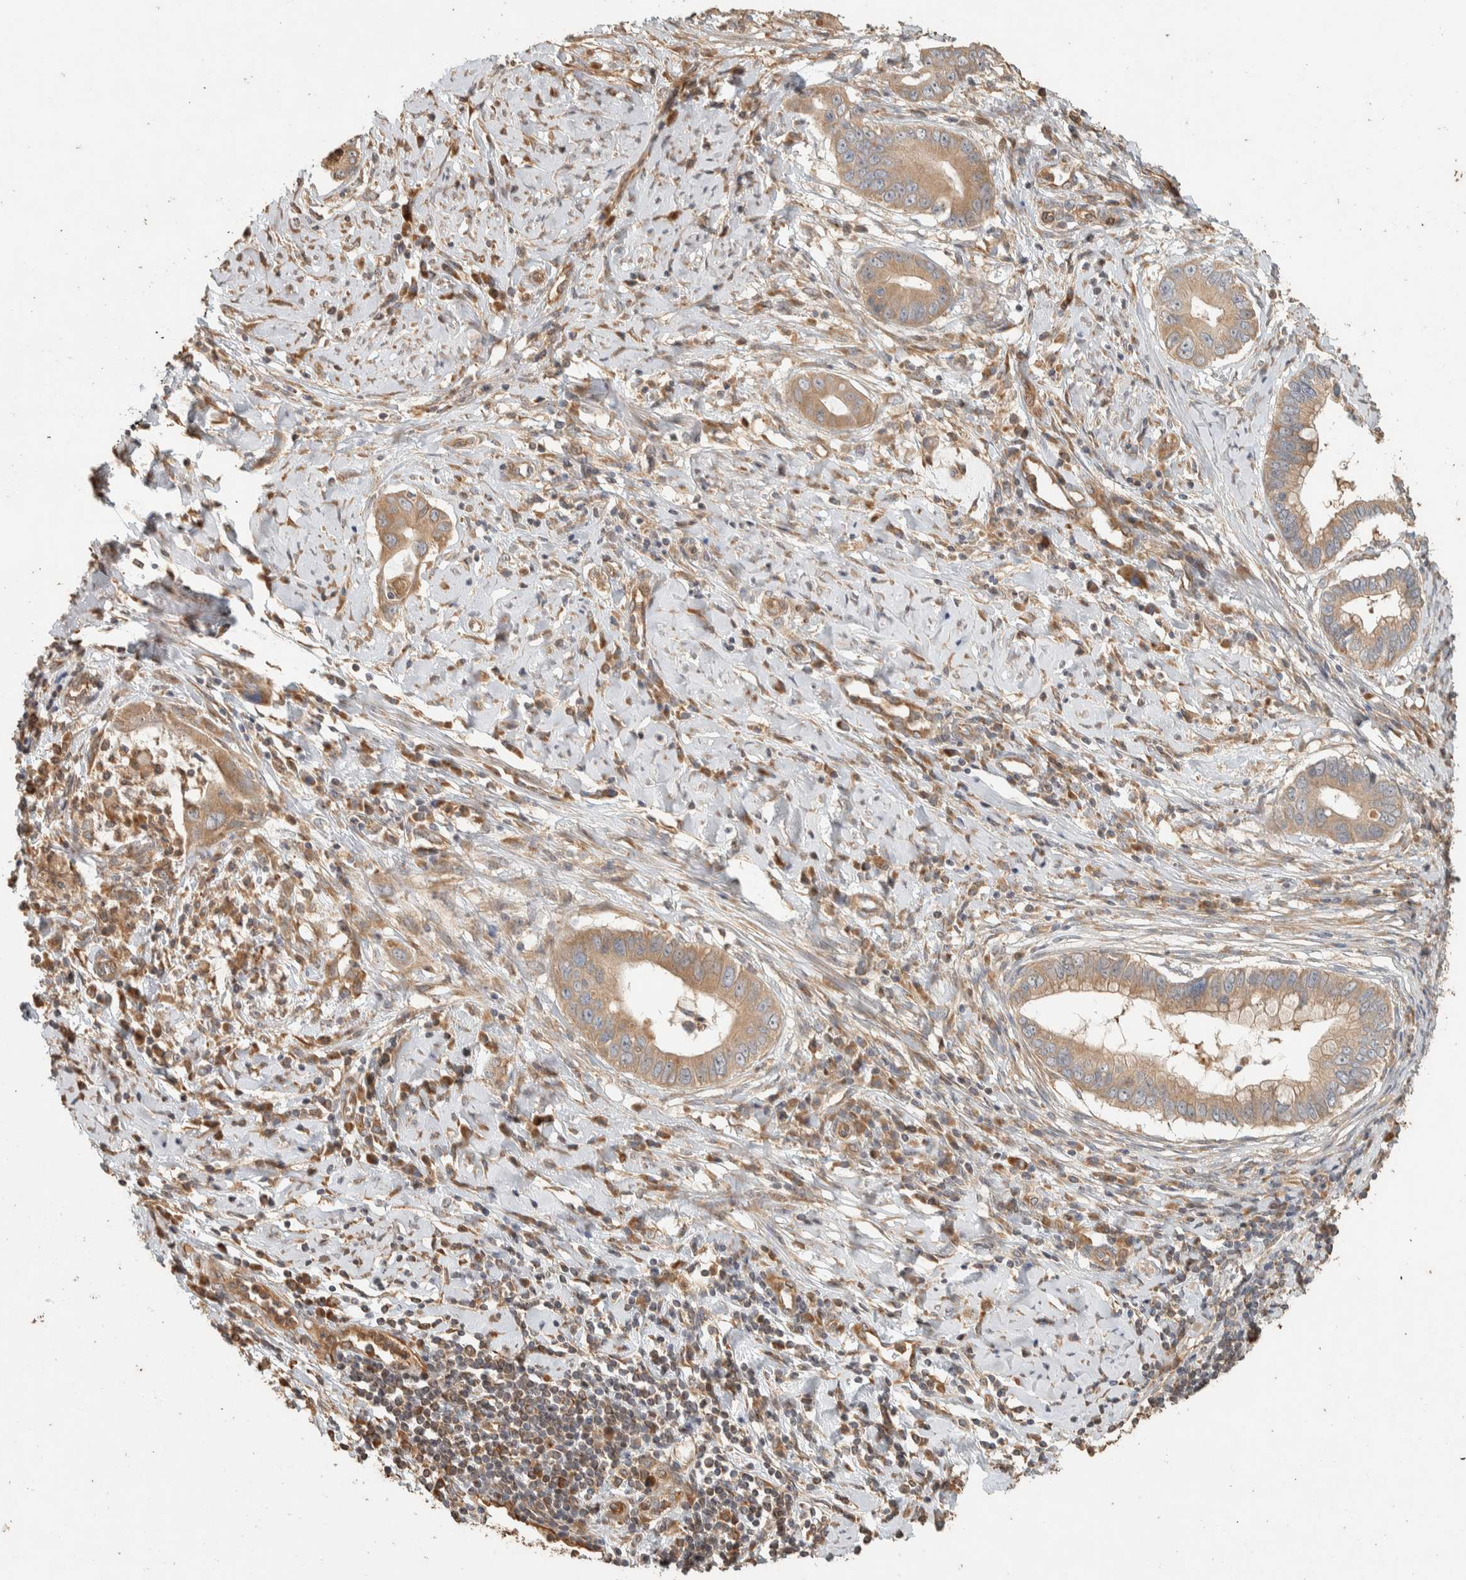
{"staining": {"intensity": "moderate", "quantity": ">75%", "location": "cytoplasmic/membranous"}, "tissue": "cervical cancer", "cell_type": "Tumor cells", "image_type": "cancer", "snomed": [{"axis": "morphology", "description": "Adenocarcinoma, NOS"}, {"axis": "topography", "description": "Cervix"}], "caption": "This image displays immunohistochemistry (IHC) staining of adenocarcinoma (cervical), with medium moderate cytoplasmic/membranous expression in approximately >75% of tumor cells.", "gene": "EXOC7", "patient": {"sex": "female", "age": 44}}